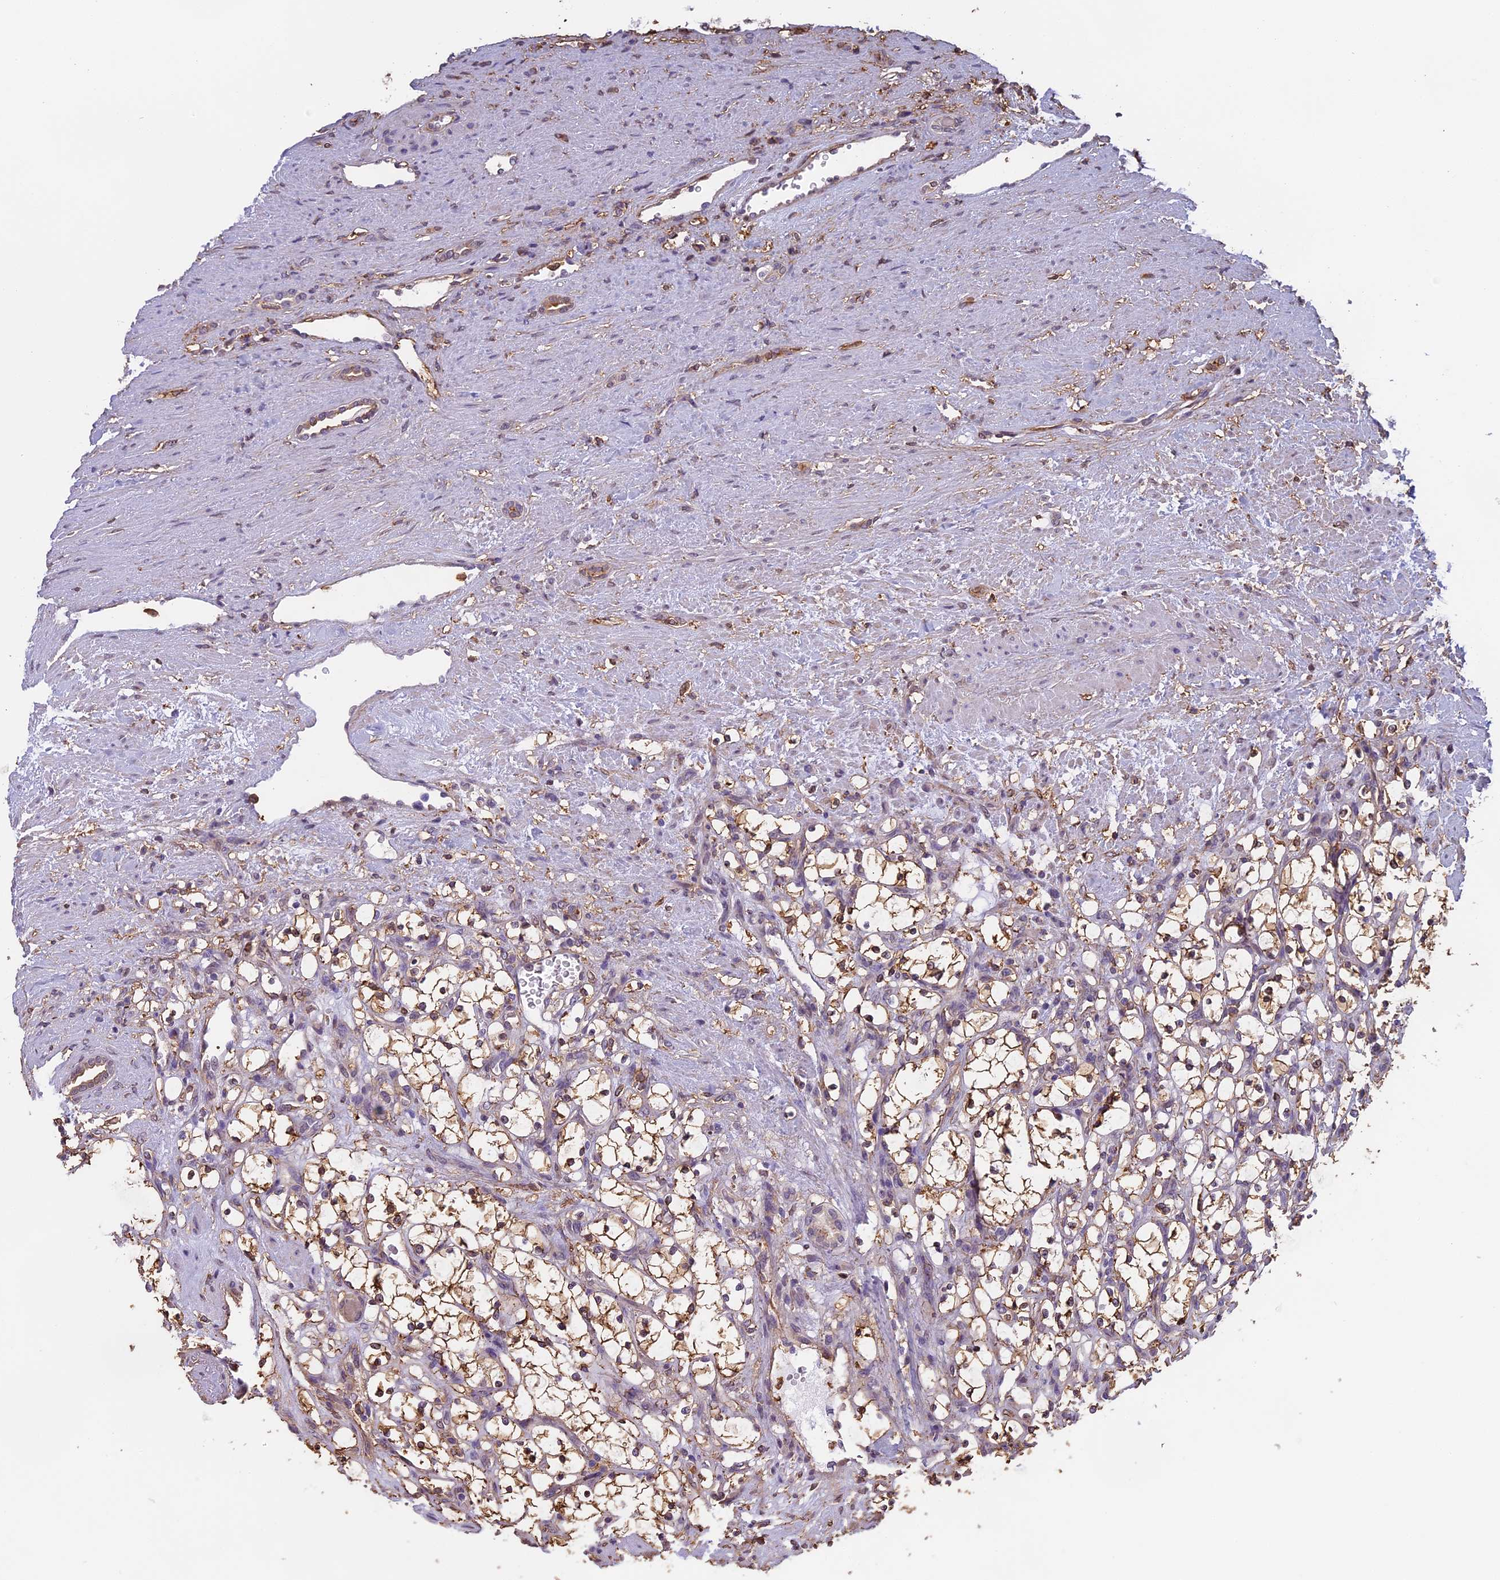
{"staining": {"intensity": "moderate", "quantity": ">75%", "location": "cytoplasmic/membranous"}, "tissue": "renal cancer", "cell_type": "Tumor cells", "image_type": "cancer", "snomed": [{"axis": "morphology", "description": "Adenocarcinoma, NOS"}, {"axis": "topography", "description": "Kidney"}], "caption": "Renal cancer (adenocarcinoma) stained with a brown dye exhibits moderate cytoplasmic/membranous positive positivity in about >75% of tumor cells.", "gene": "TMEM255B", "patient": {"sex": "female", "age": 69}}